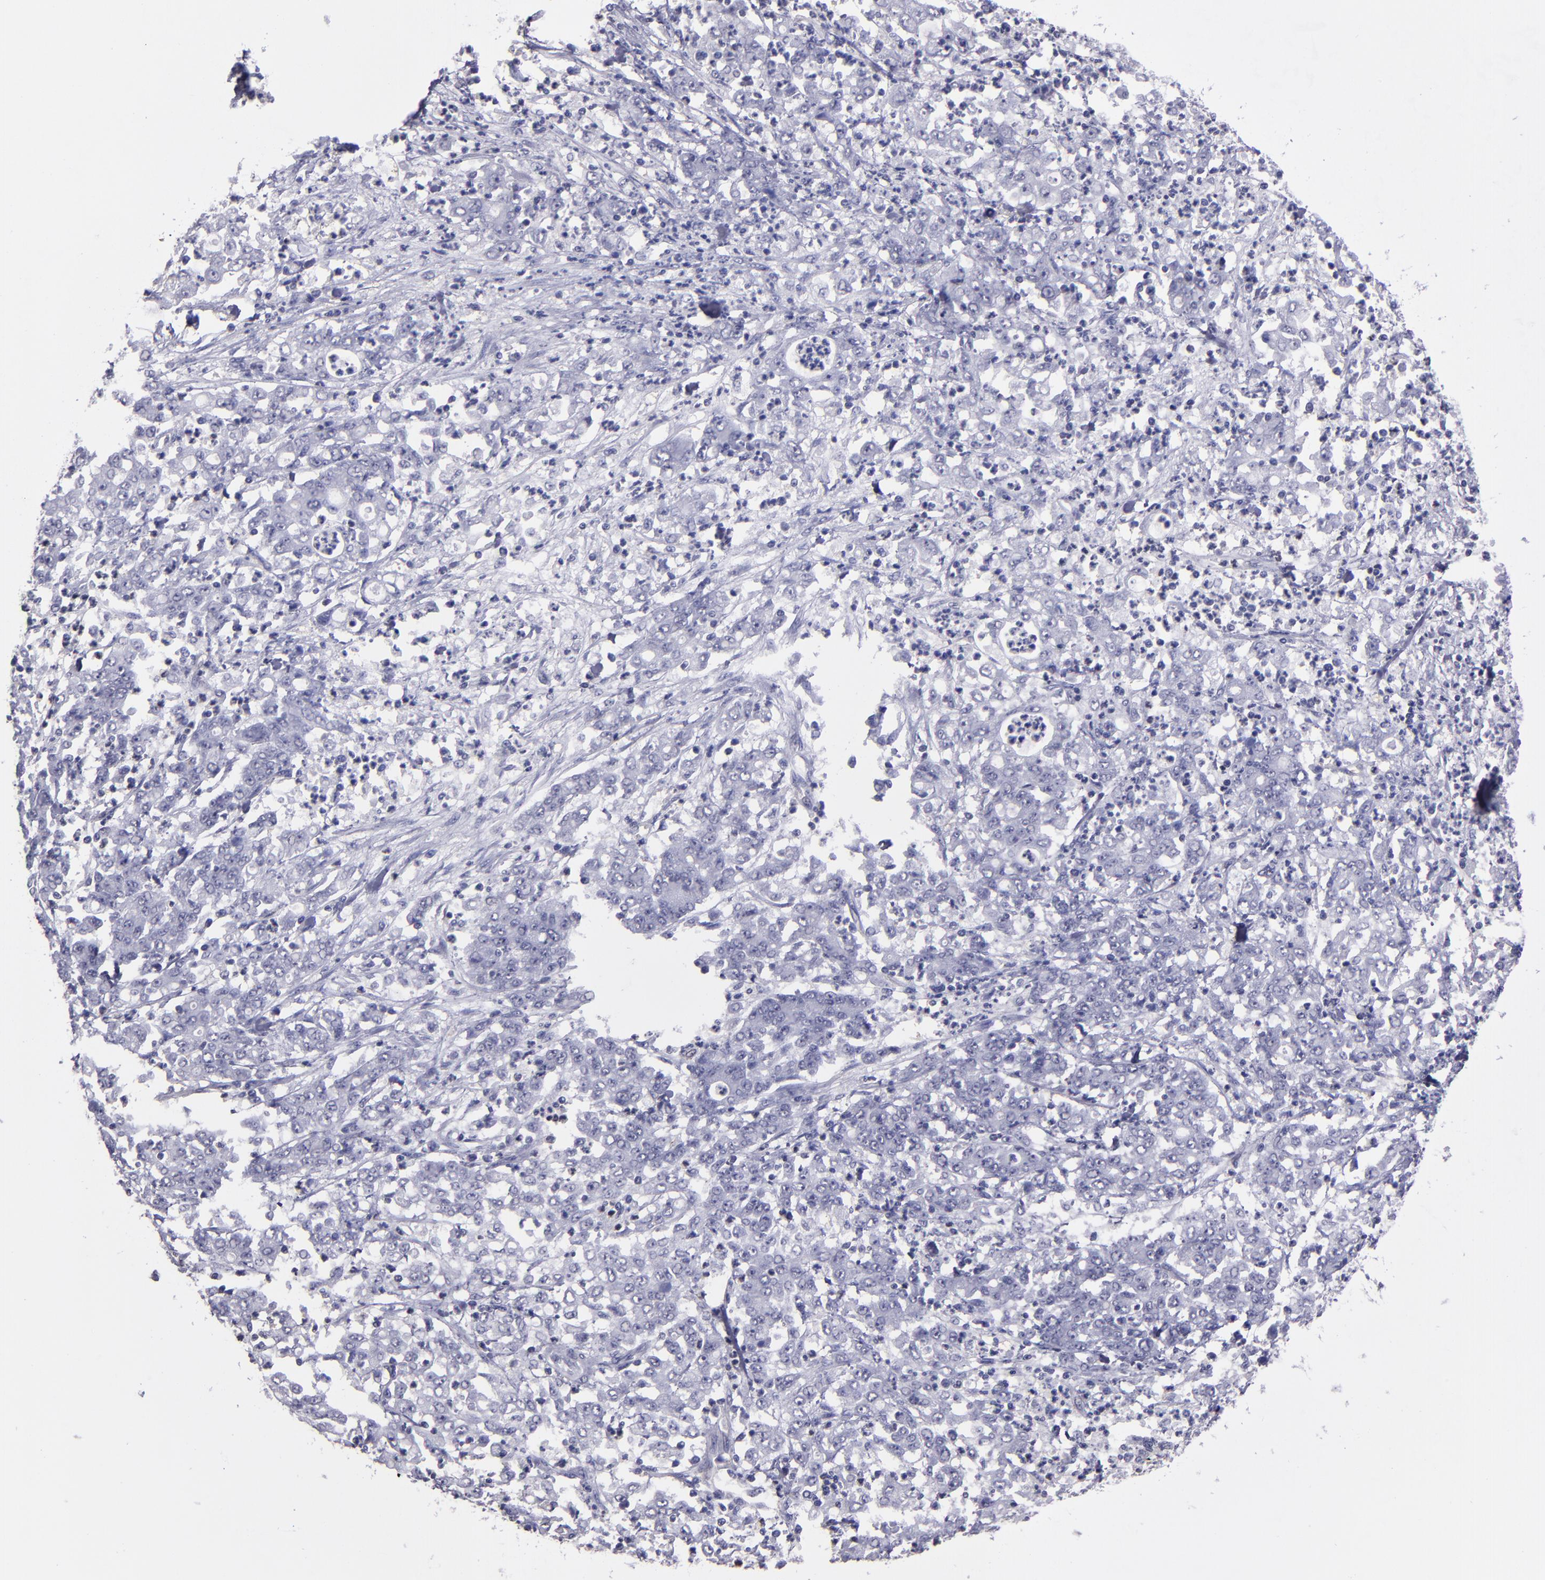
{"staining": {"intensity": "negative", "quantity": "none", "location": "none"}, "tissue": "stomach cancer", "cell_type": "Tumor cells", "image_type": "cancer", "snomed": [{"axis": "morphology", "description": "Adenocarcinoma, NOS"}, {"axis": "topography", "description": "Stomach, lower"}], "caption": "Immunohistochemical staining of stomach cancer (adenocarcinoma) shows no significant positivity in tumor cells. Brightfield microscopy of immunohistochemistry stained with DAB (3,3'-diaminobenzidine) (brown) and hematoxylin (blue), captured at high magnification.", "gene": "CEBPE", "patient": {"sex": "female", "age": 71}}